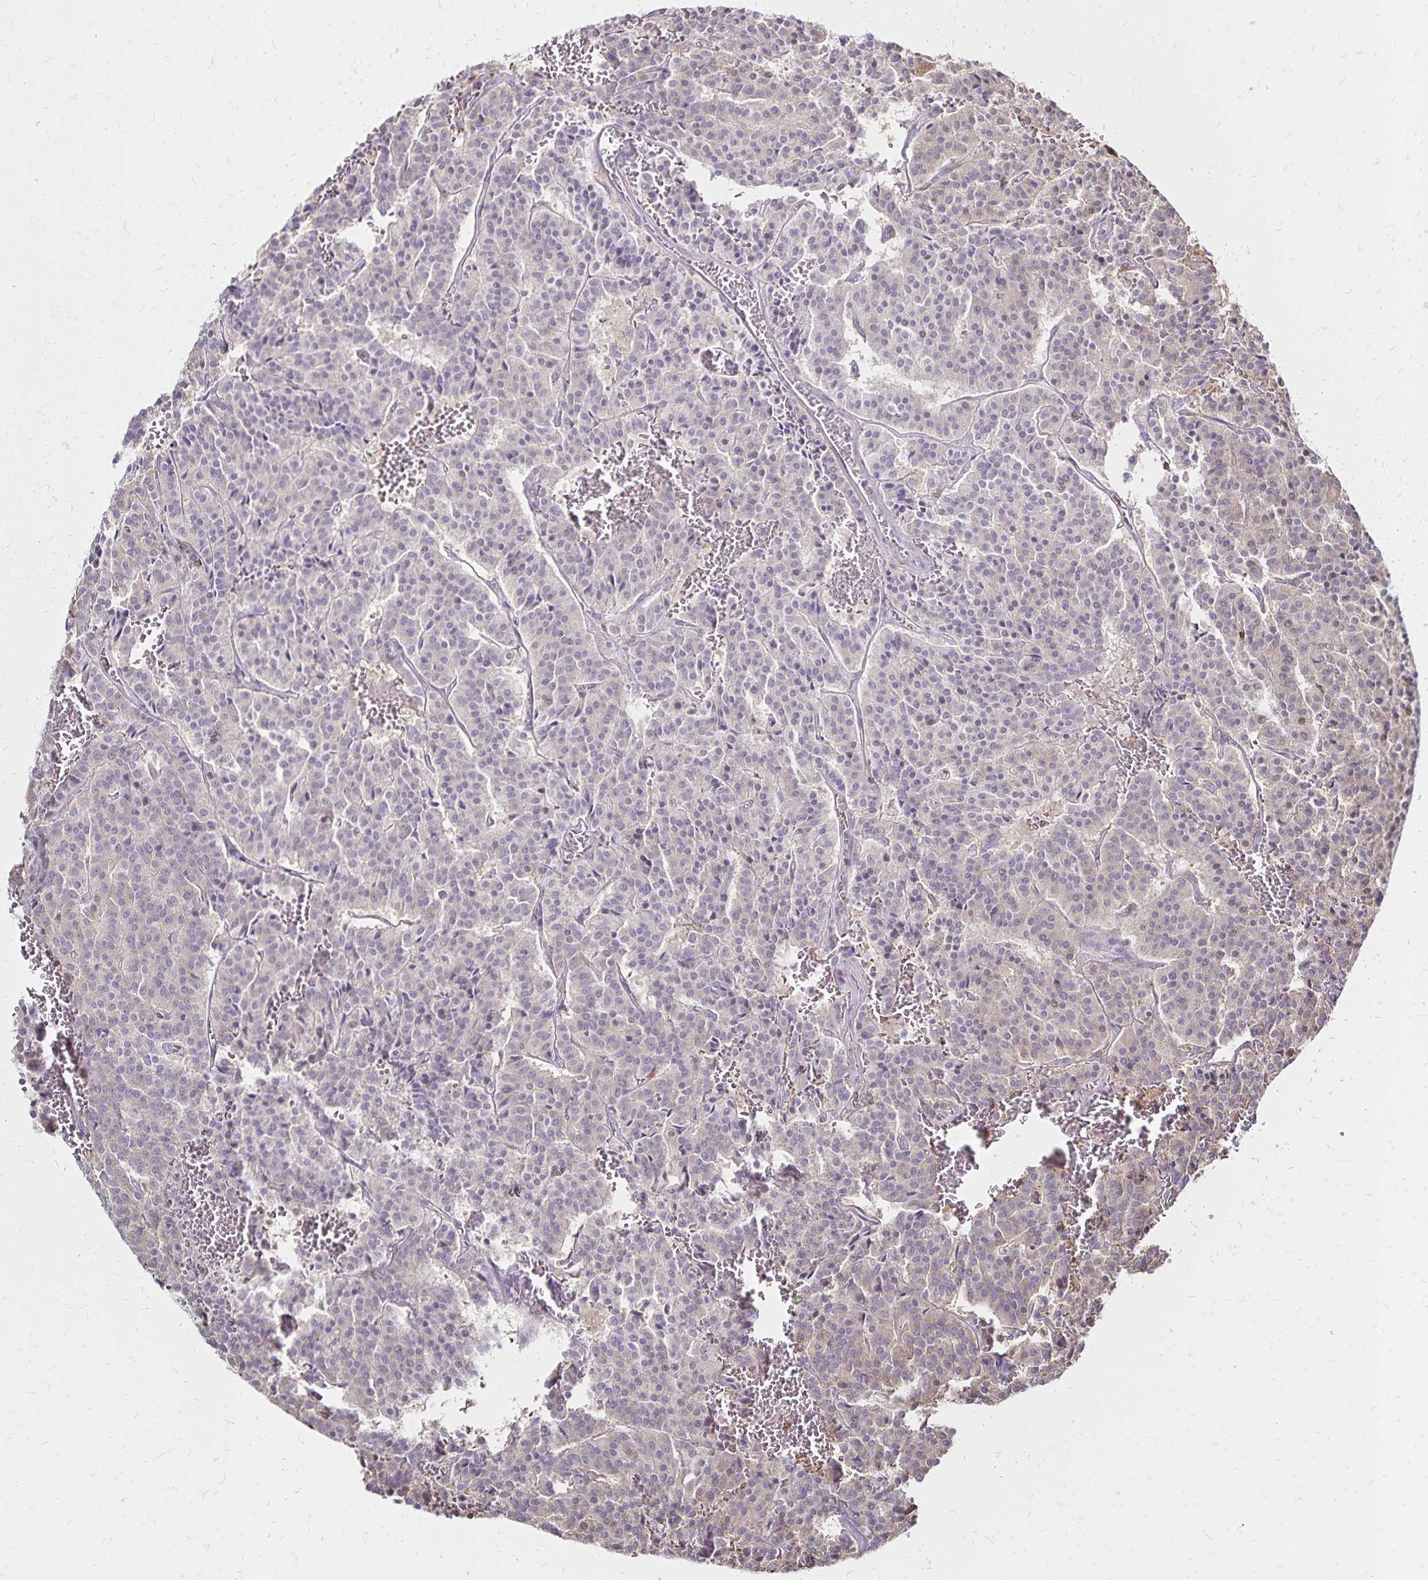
{"staining": {"intensity": "weak", "quantity": "25%-75%", "location": "cytoplasmic/membranous"}, "tissue": "carcinoid", "cell_type": "Tumor cells", "image_type": "cancer", "snomed": [{"axis": "morphology", "description": "Carcinoid, malignant, NOS"}, {"axis": "topography", "description": "Lung"}], "caption": "High-magnification brightfield microscopy of carcinoid stained with DAB (3,3'-diaminobenzidine) (brown) and counterstained with hematoxylin (blue). tumor cells exhibit weak cytoplasmic/membranous expression is present in about25%-75% of cells.", "gene": "NAGPA", "patient": {"sex": "male", "age": 70}}